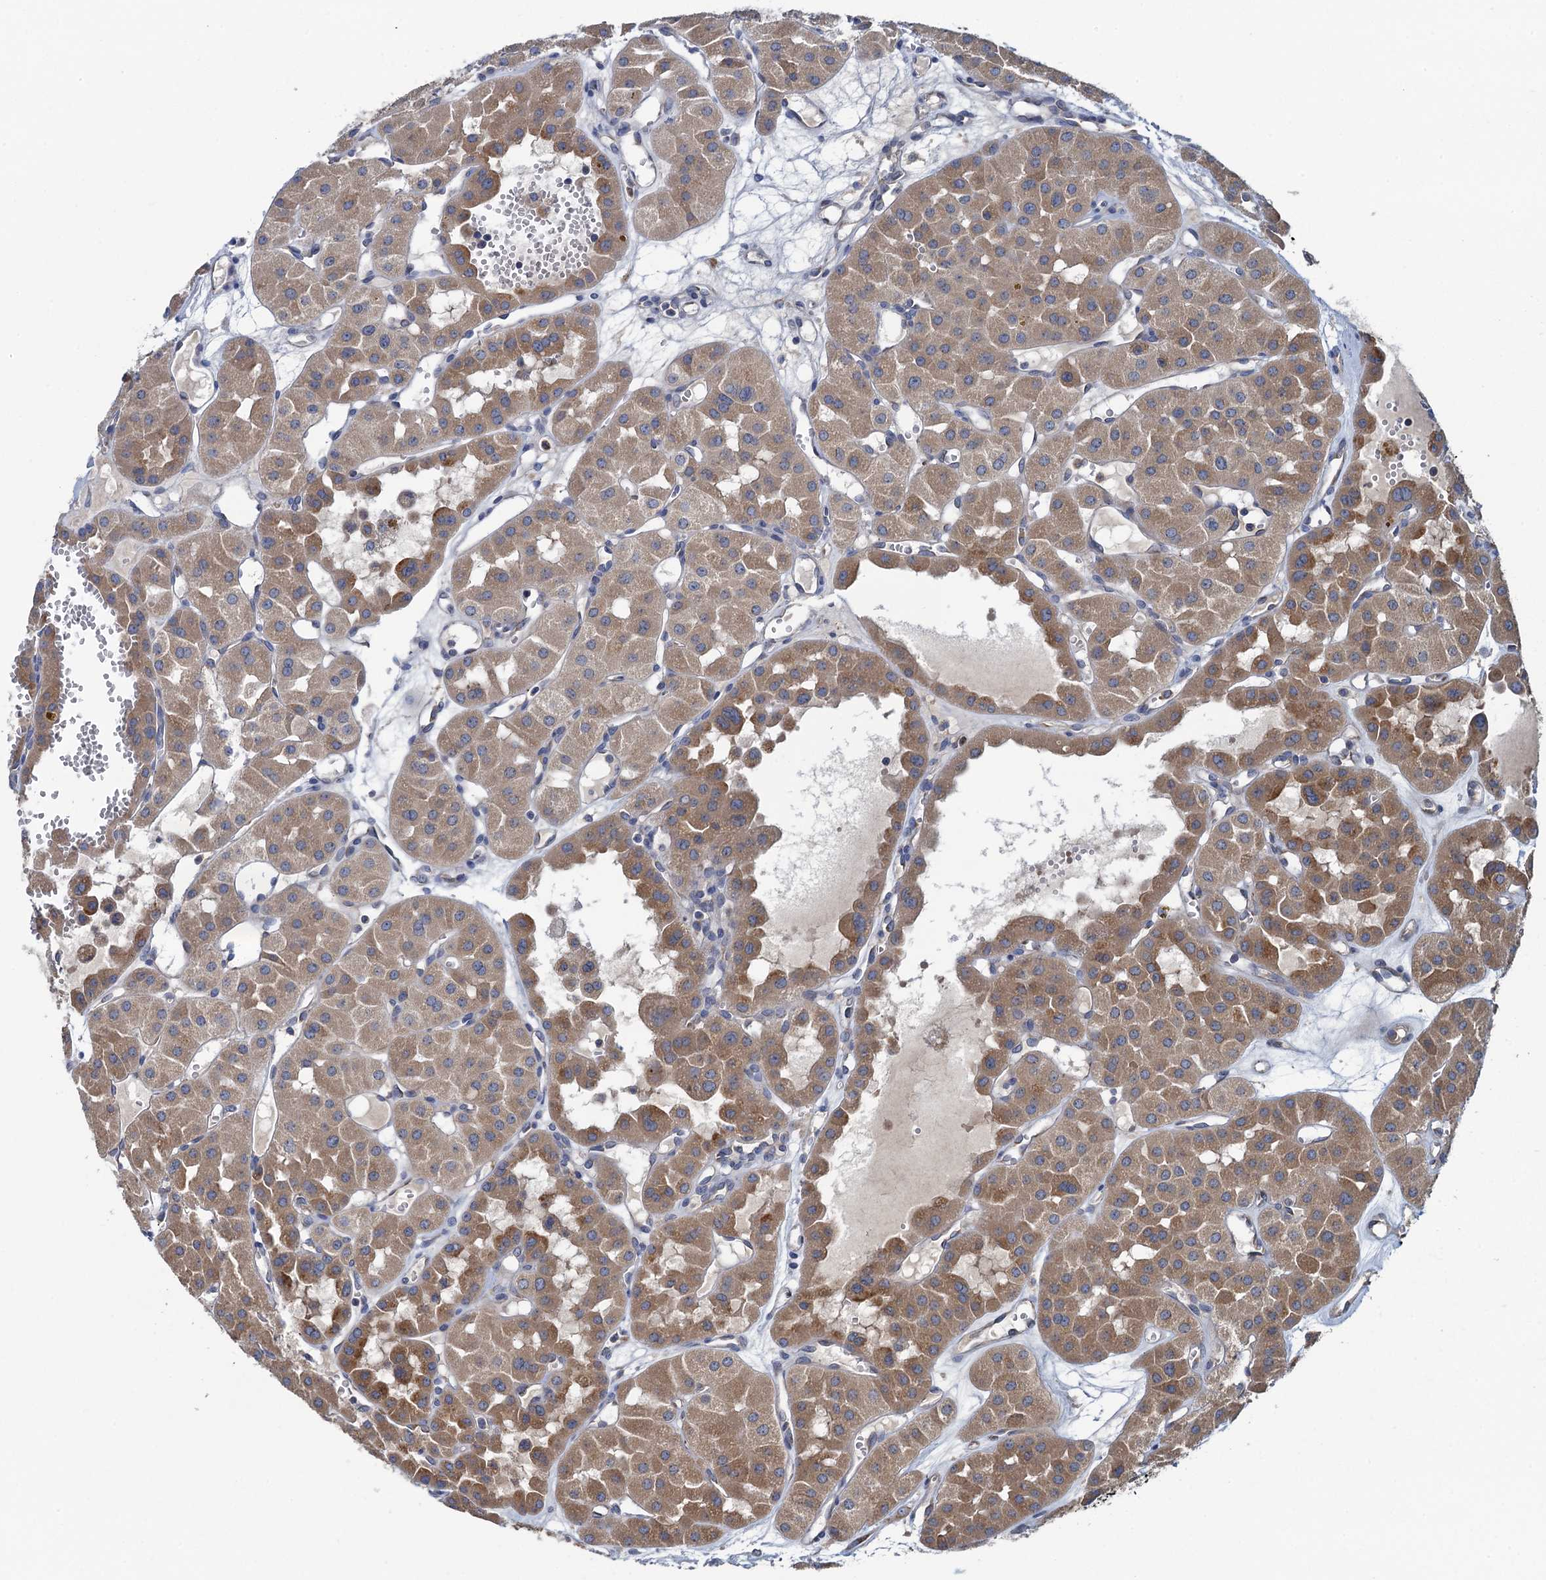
{"staining": {"intensity": "moderate", "quantity": ">75%", "location": "cytoplasmic/membranous"}, "tissue": "renal cancer", "cell_type": "Tumor cells", "image_type": "cancer", "snomed": [{"axis": "morphology", "description": "Carcinoma, NOS"}, {"axis": "topography", "description": "Kidney"}], "caption": "DAB (3,3'-diaminobenzidine) immunohistochemical staining of renal carcinoma reveals moderate cytoplasmic/membranous protein staining in approximately >75% of tumor cells.", "gene": "ADCY9", "patient": {"sex": "female", "age": 75}}